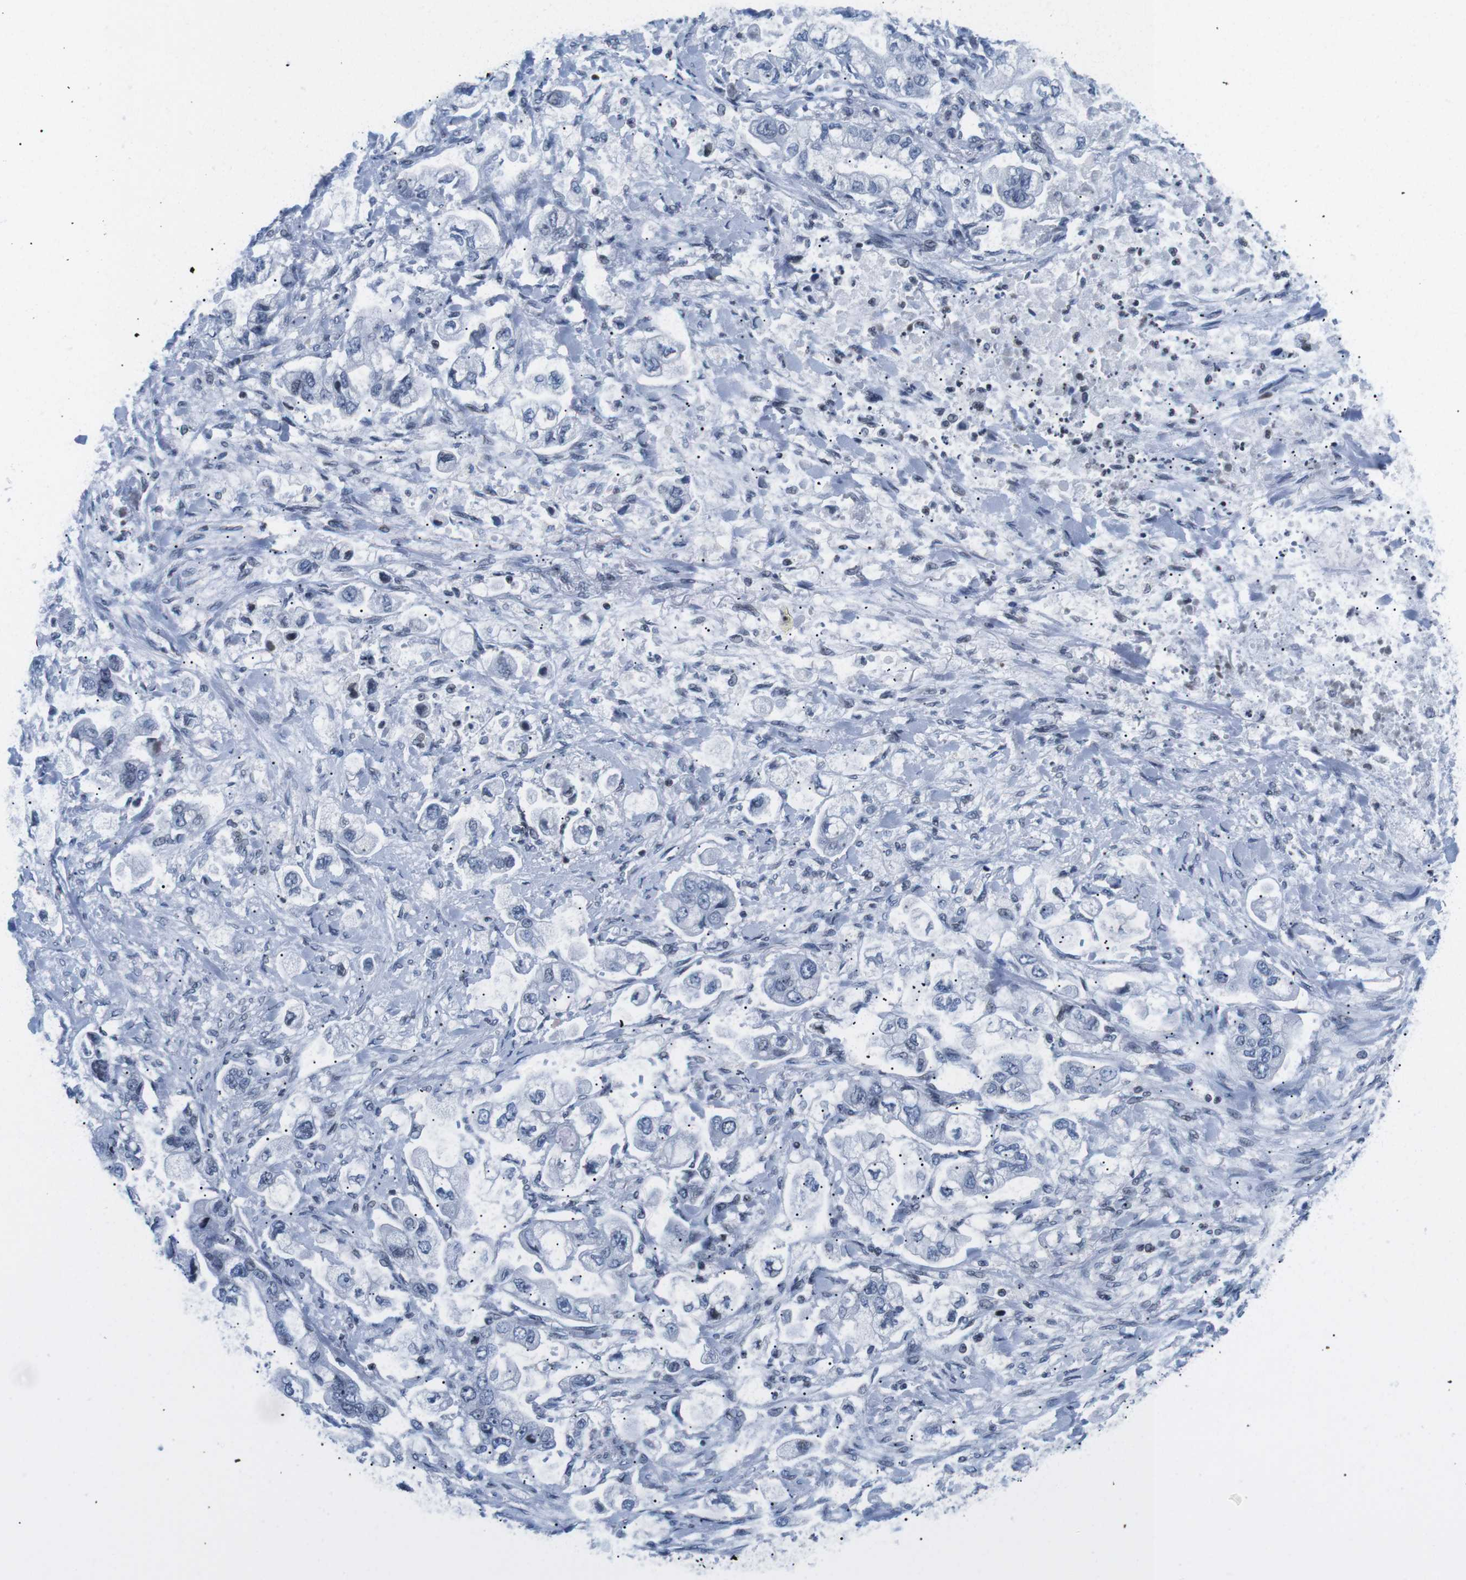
{"staining": {"intensity": "negative", "quantity": "none", "location": "none"}, "tissue": "stomach cancer", "cell_type": "Tumor cells", "image_type": "cancer", "snomed": [{"axis": "morphology", "description": "Normal tissue, NOS"}, {"axis": "morphology", "description": "Adenocarcinoma, NOS"}, {"axis": "topography", "description": "Stomach"}], "caption": "A micrograph of human adenocarcinoma (stomach) is negative for staining in tumor cells.", "gene": "E2F2", "patient": {"sex": "male", "age": 62}}